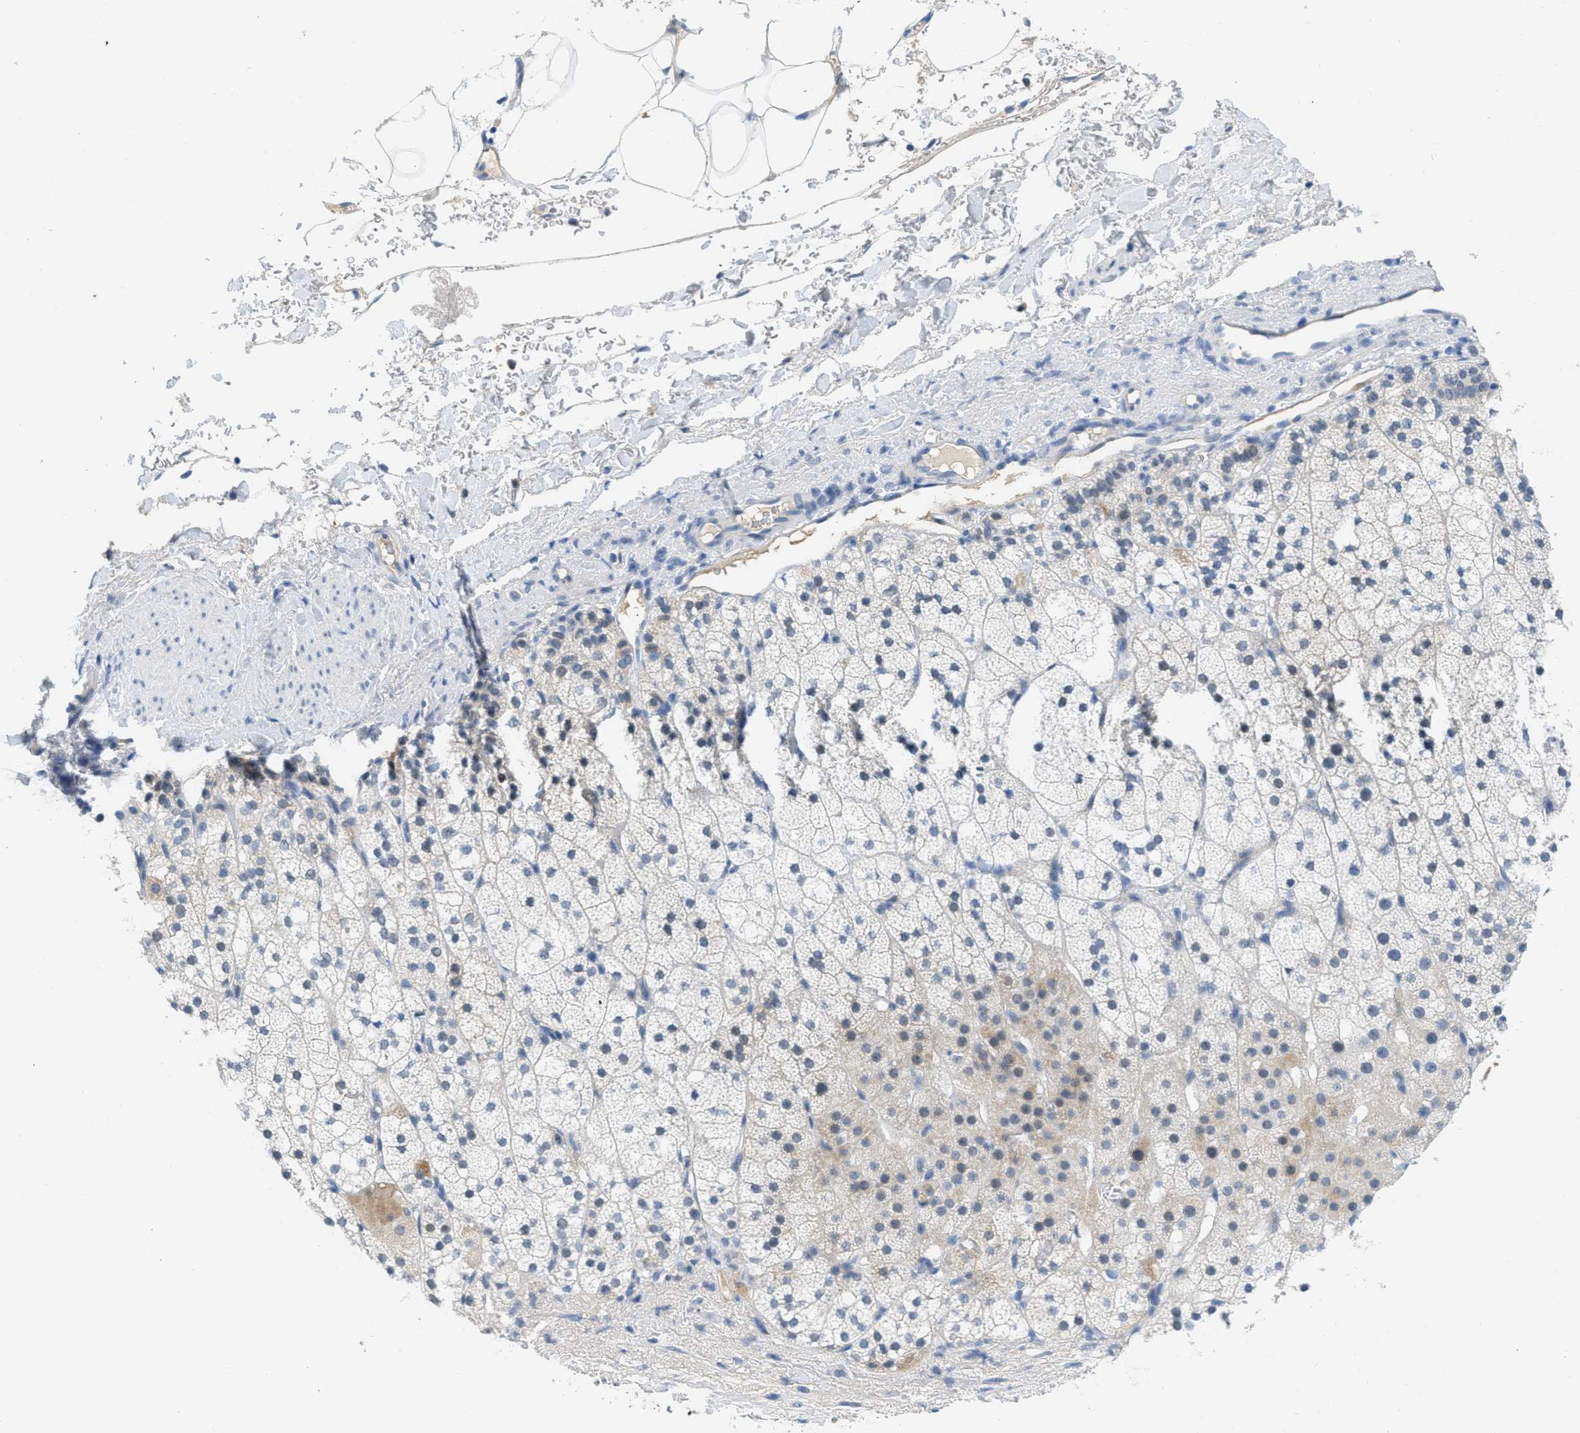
{"staining": {"intensity": "negative", "quantity": "none", "location": "none"}, "tissue": "adrenal gland", "cell_type": "Glandular cells", "image_type": "normal", "snomed": [{"axis": "morphology", "description": "Normal tissue, NOS"}, {"axis": "topography", "description": "Adrenal gland"}], "caption": "This is an IHC micrograph of unremarkable adrenal gland. There is no staining in glandular cells.", "gene": "HSF2", "patient": {"sex": "male", "age": 35}}